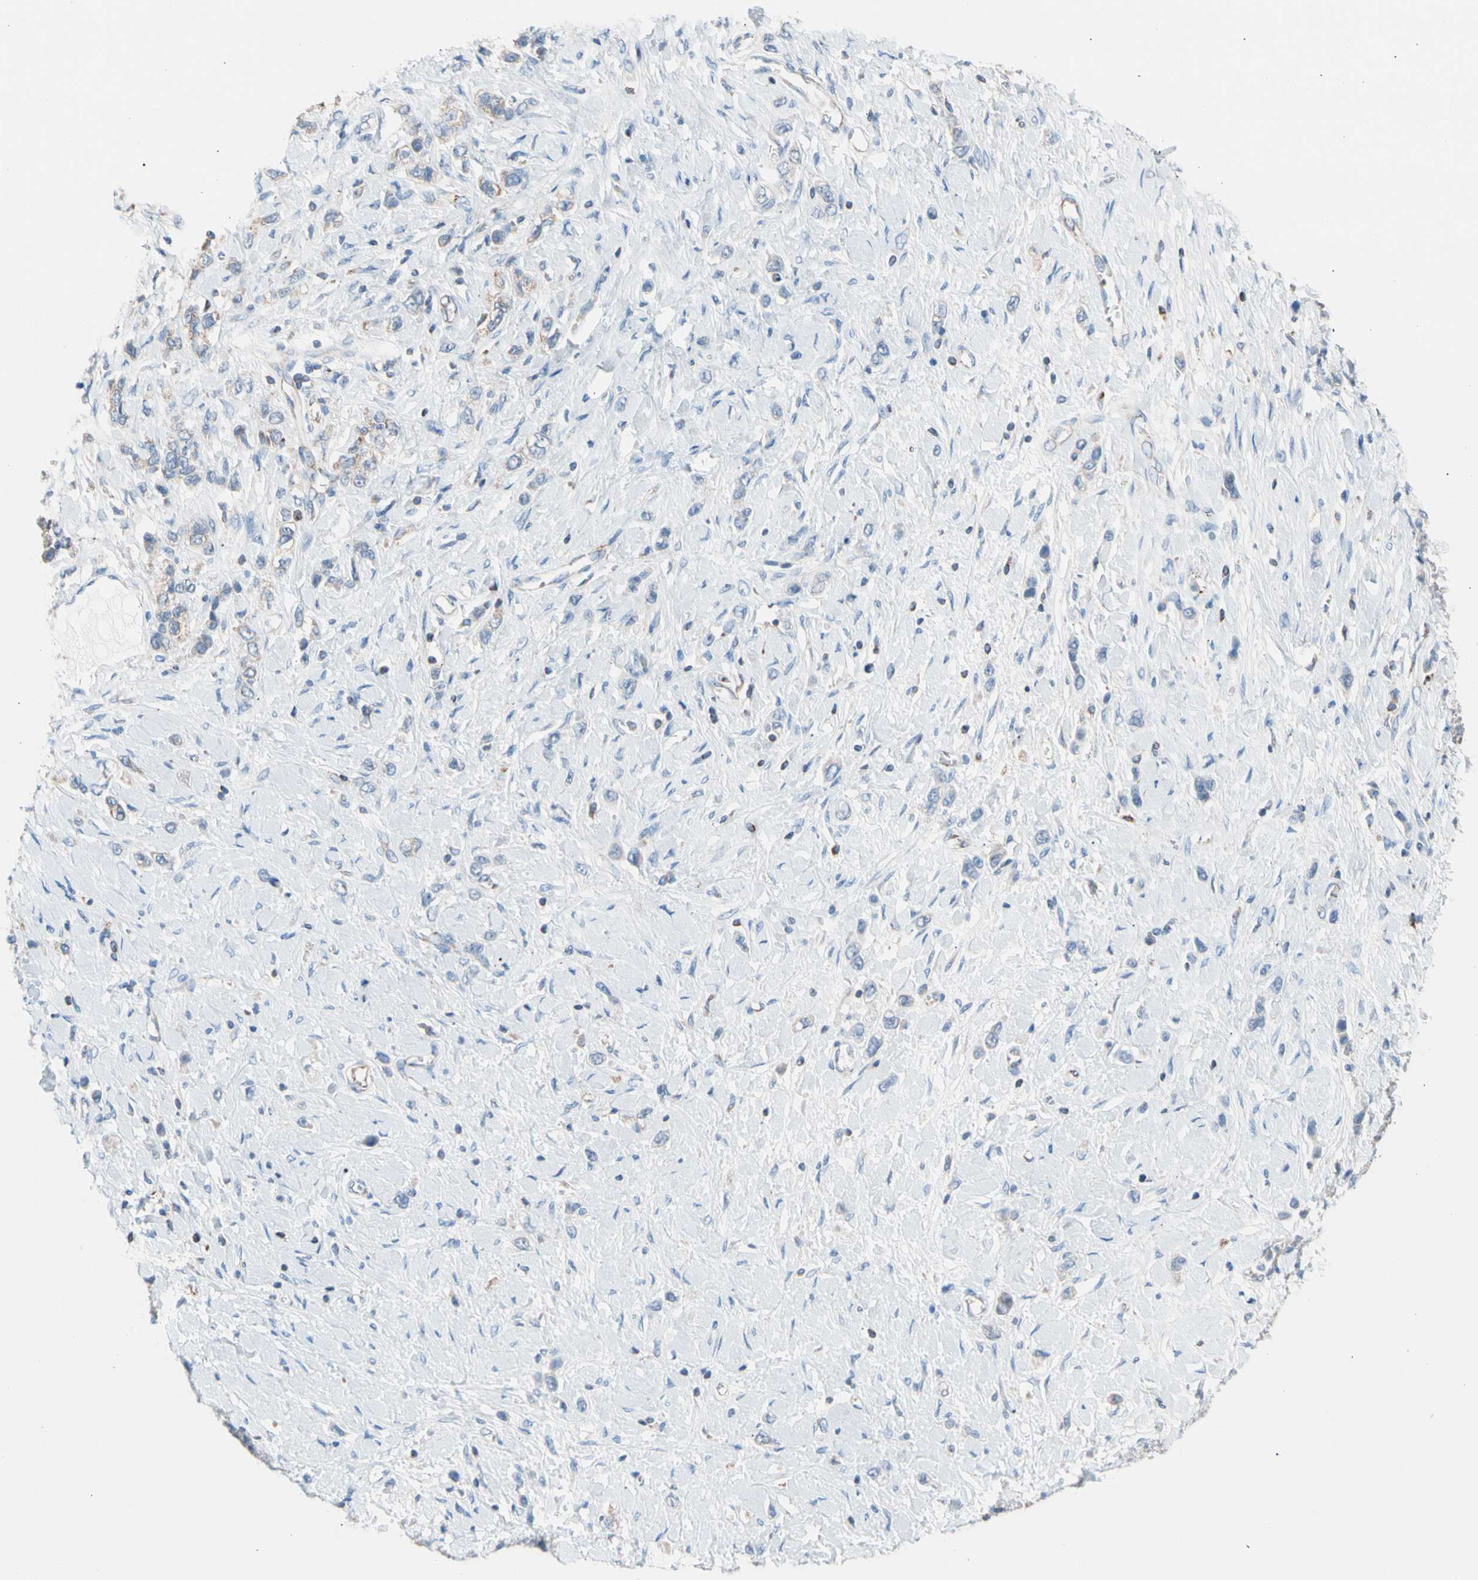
{"staining": {"intensity": "weak", "quantity": "<25%", "location": "cytoplasmic/membranous"}, "tissue": "stomach cancer", "cell_type": "Tumor cells", "image_type": "cancer", "snomed": [{"axis": "morphology", "description": "Normal tissue, NOS"}, {"axis": "morphology", "description": "Adenocarcinoma, NOS"}, {"axis": "topography", "description": "Stomach, upper"}, {"axis": "topography", "description": "Stomach"}], "caption": "There is no significant positivity in tumor cells of stomach cancer (adenocarcinoma). The staining was performed using DAB to visualize the protein expression in brown, while the nuclei were stained in blue with hematoxylin (Magnification: 20x).", "gene": "HK1", "patient": {"sex": "female", "age": 65}}